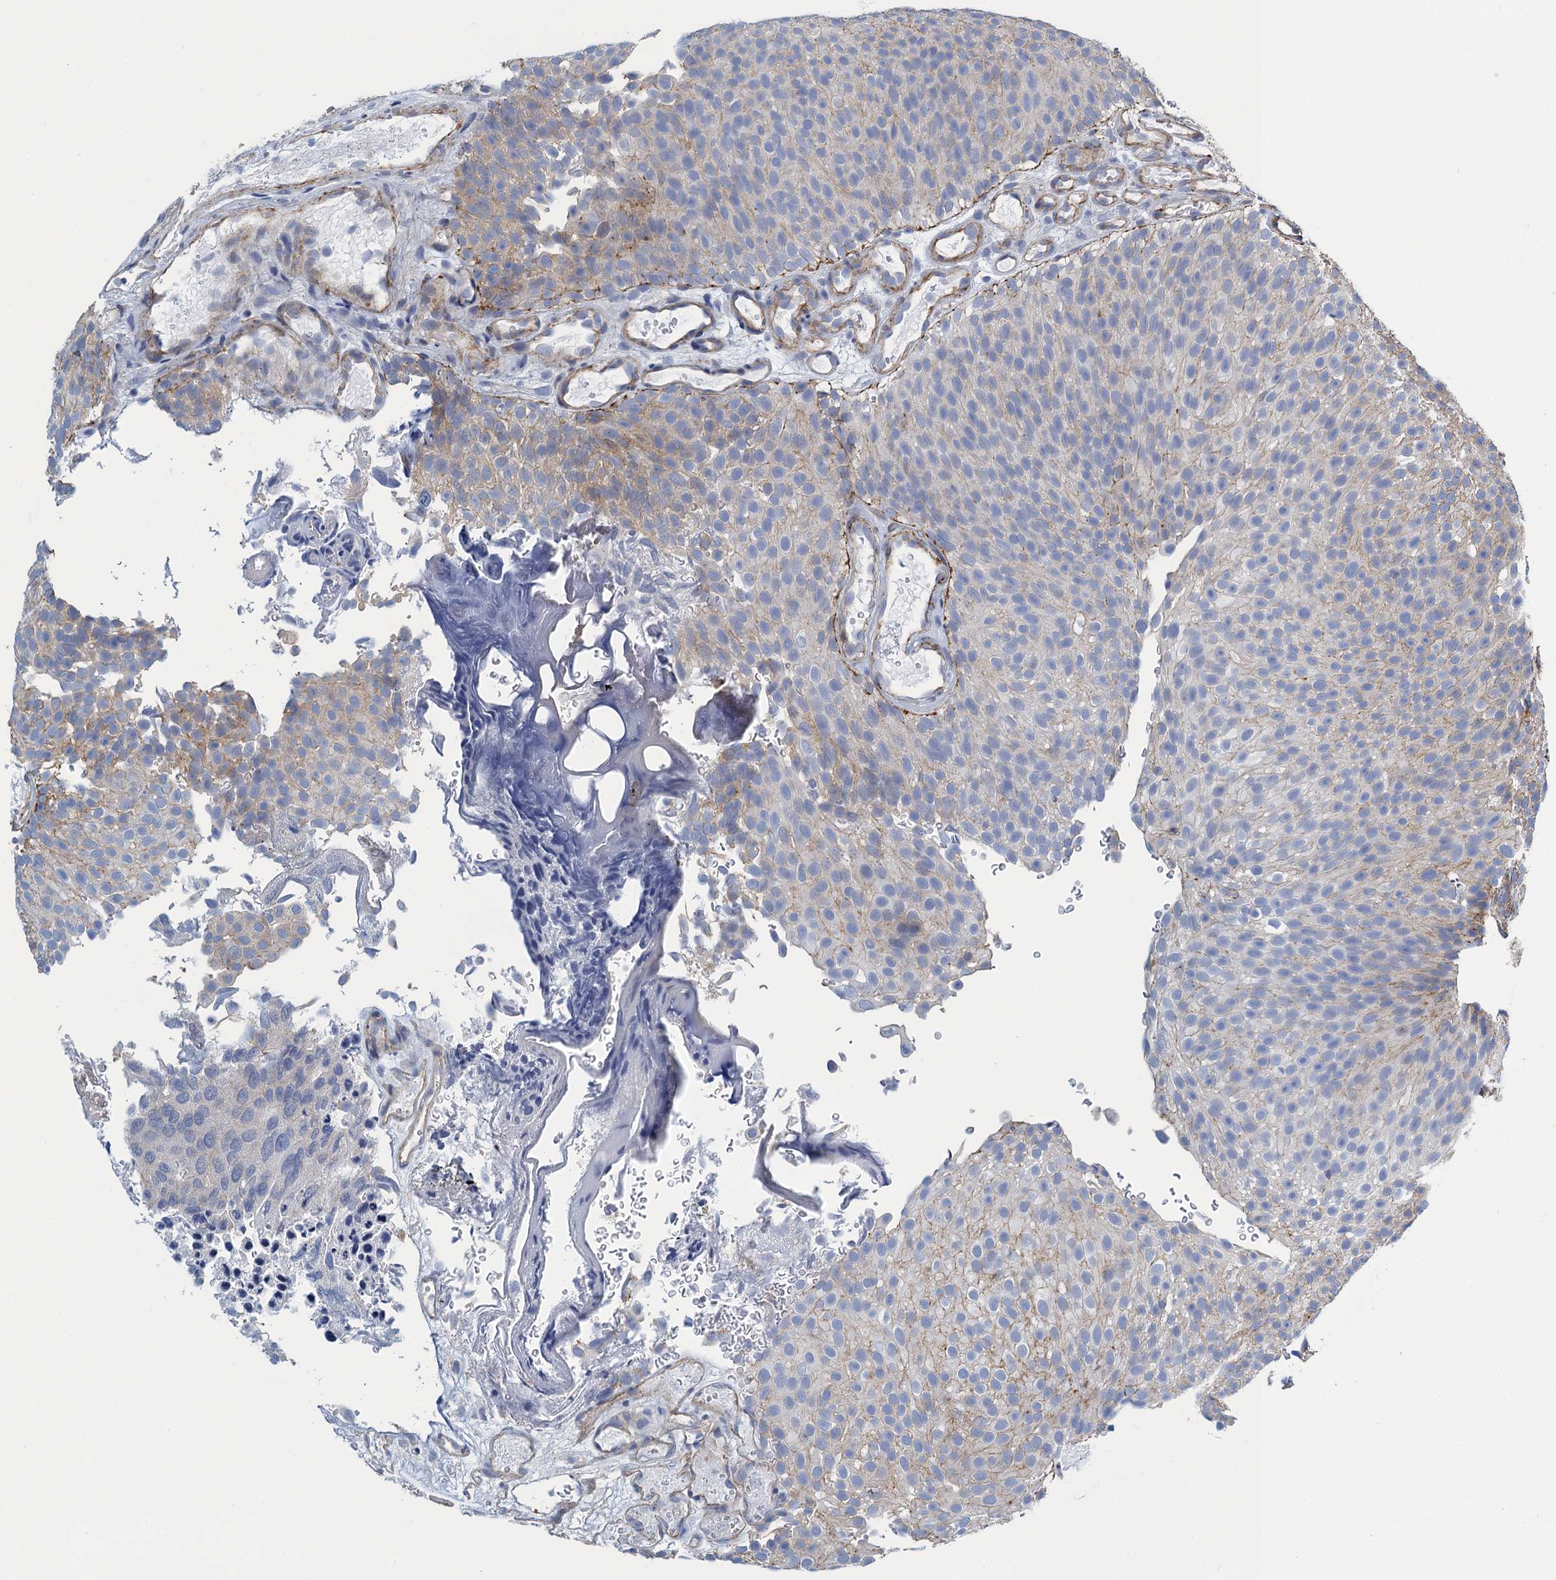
{"staining": {"intensity": "weak", "quantity": "<25%", "location": "cytoplasmic/membranous"}, "tissue": "urothelial cancer", "cell_type": "Tumor cells", "image_type": "cancer", "snomed": [{"axis": "morphology", "description": "Urothelial carcinoma, Low grade"}, {"axis": "topography", "description": "Urinary bladder"}], "caption": "High magnification brightfield microscopy of low-grade urothelial carcinoma stained with DAB (3,3'-diaminobenzidine) (brown) and counterstained with hematoxylin (blue): tumor cells show no significant expression.", "gene": "PROSER2", "patient": {"sex": "male", "age": 78}}